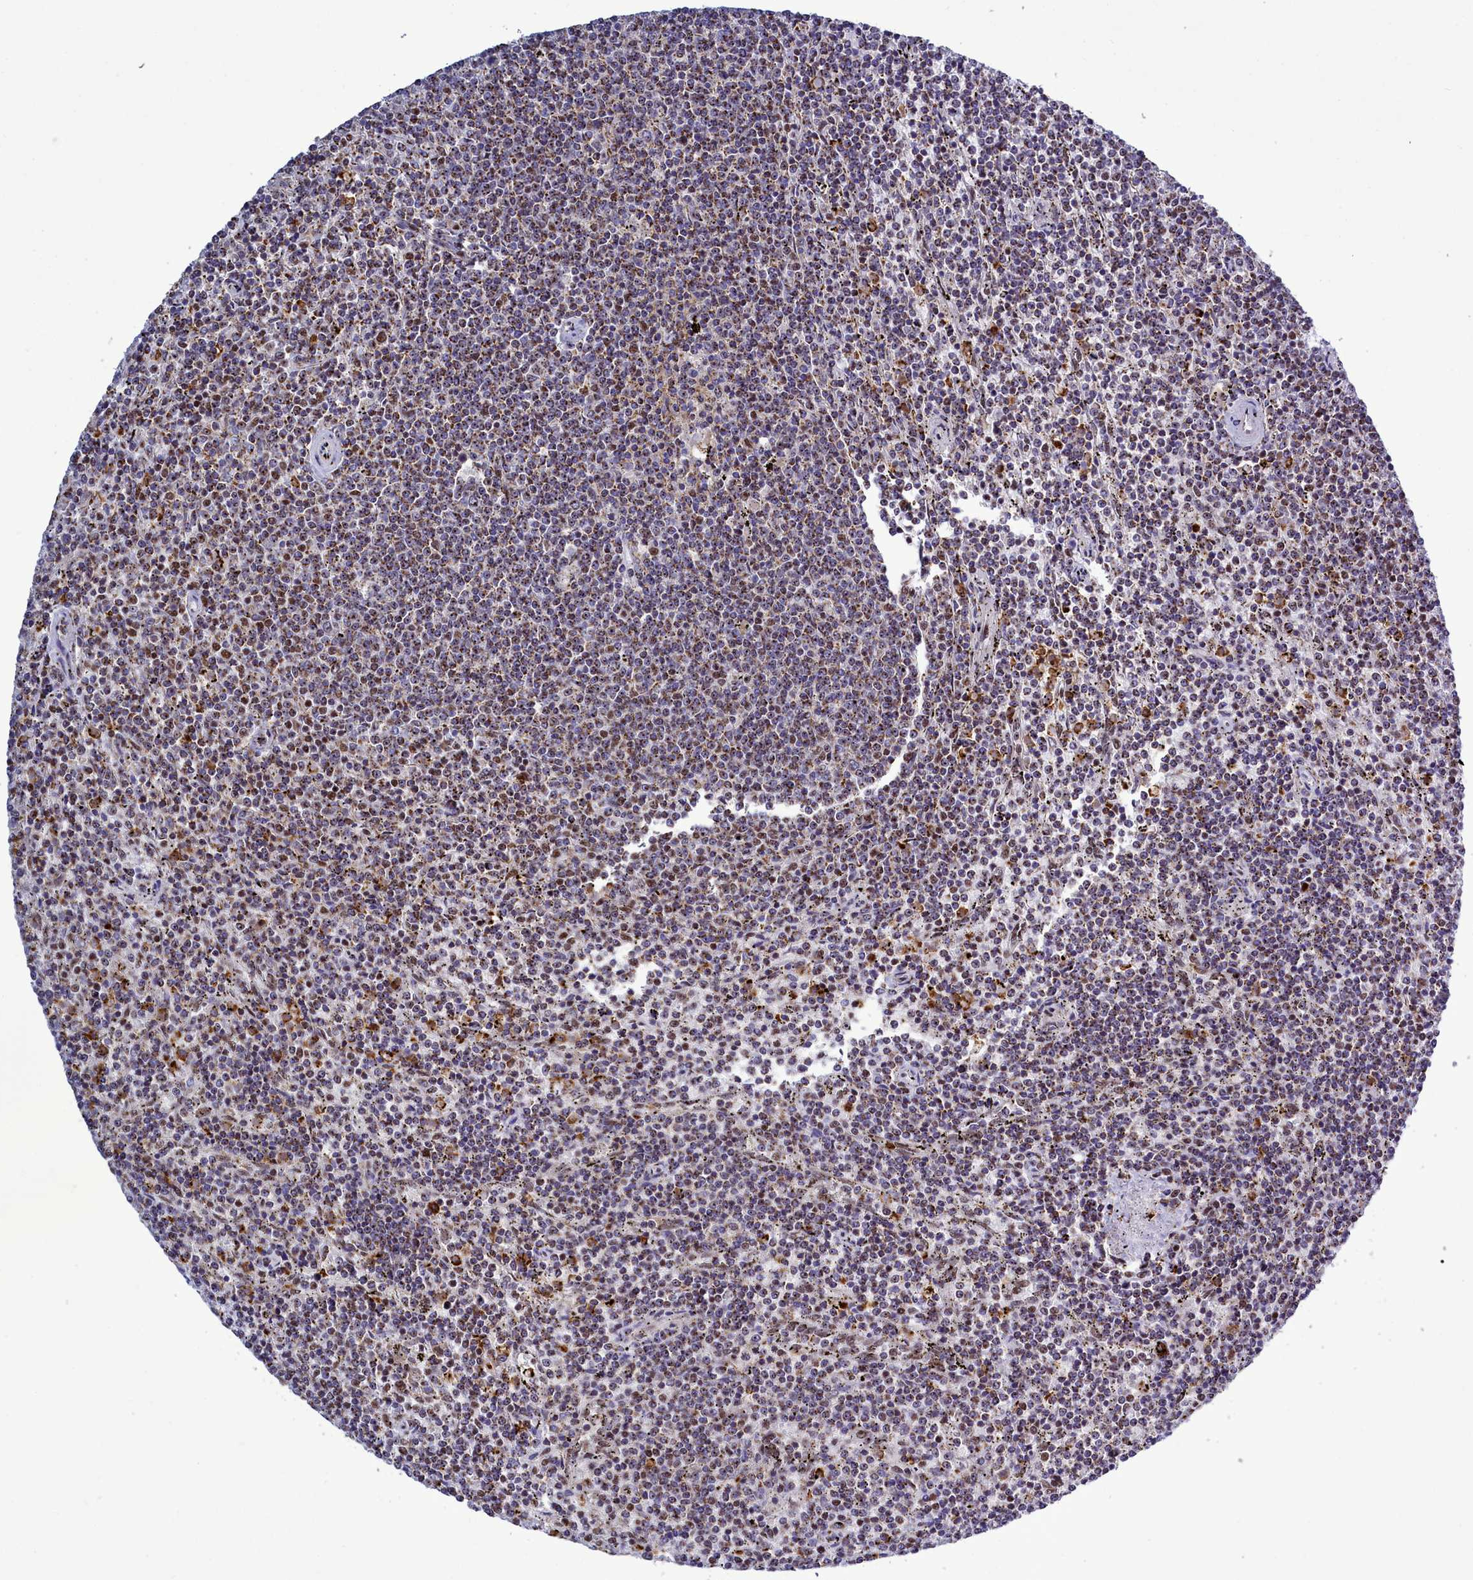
{"staining": {"intensity": "moderate", "quantity": "25%-75%", "location": "nuclear"}, "tissue": "lymphoma", "cell_type": "Tumor cells", "image_type": "cancer", "snomed": [{"axis": "morphology", "description": "Malignant lymphoma, non-Hodgkin's type, Low grade"}, {"axis": "topography", "description": "Spleen"}], "caption": "Immunohistochemistry (IHC) (DAB) staining of lymphoma exhibits moderate nuclear protein expression in approximately 25%-75% of tumor cells.", "gene": "POM121L2", "patient": {"sex": "female", "age": 50}}